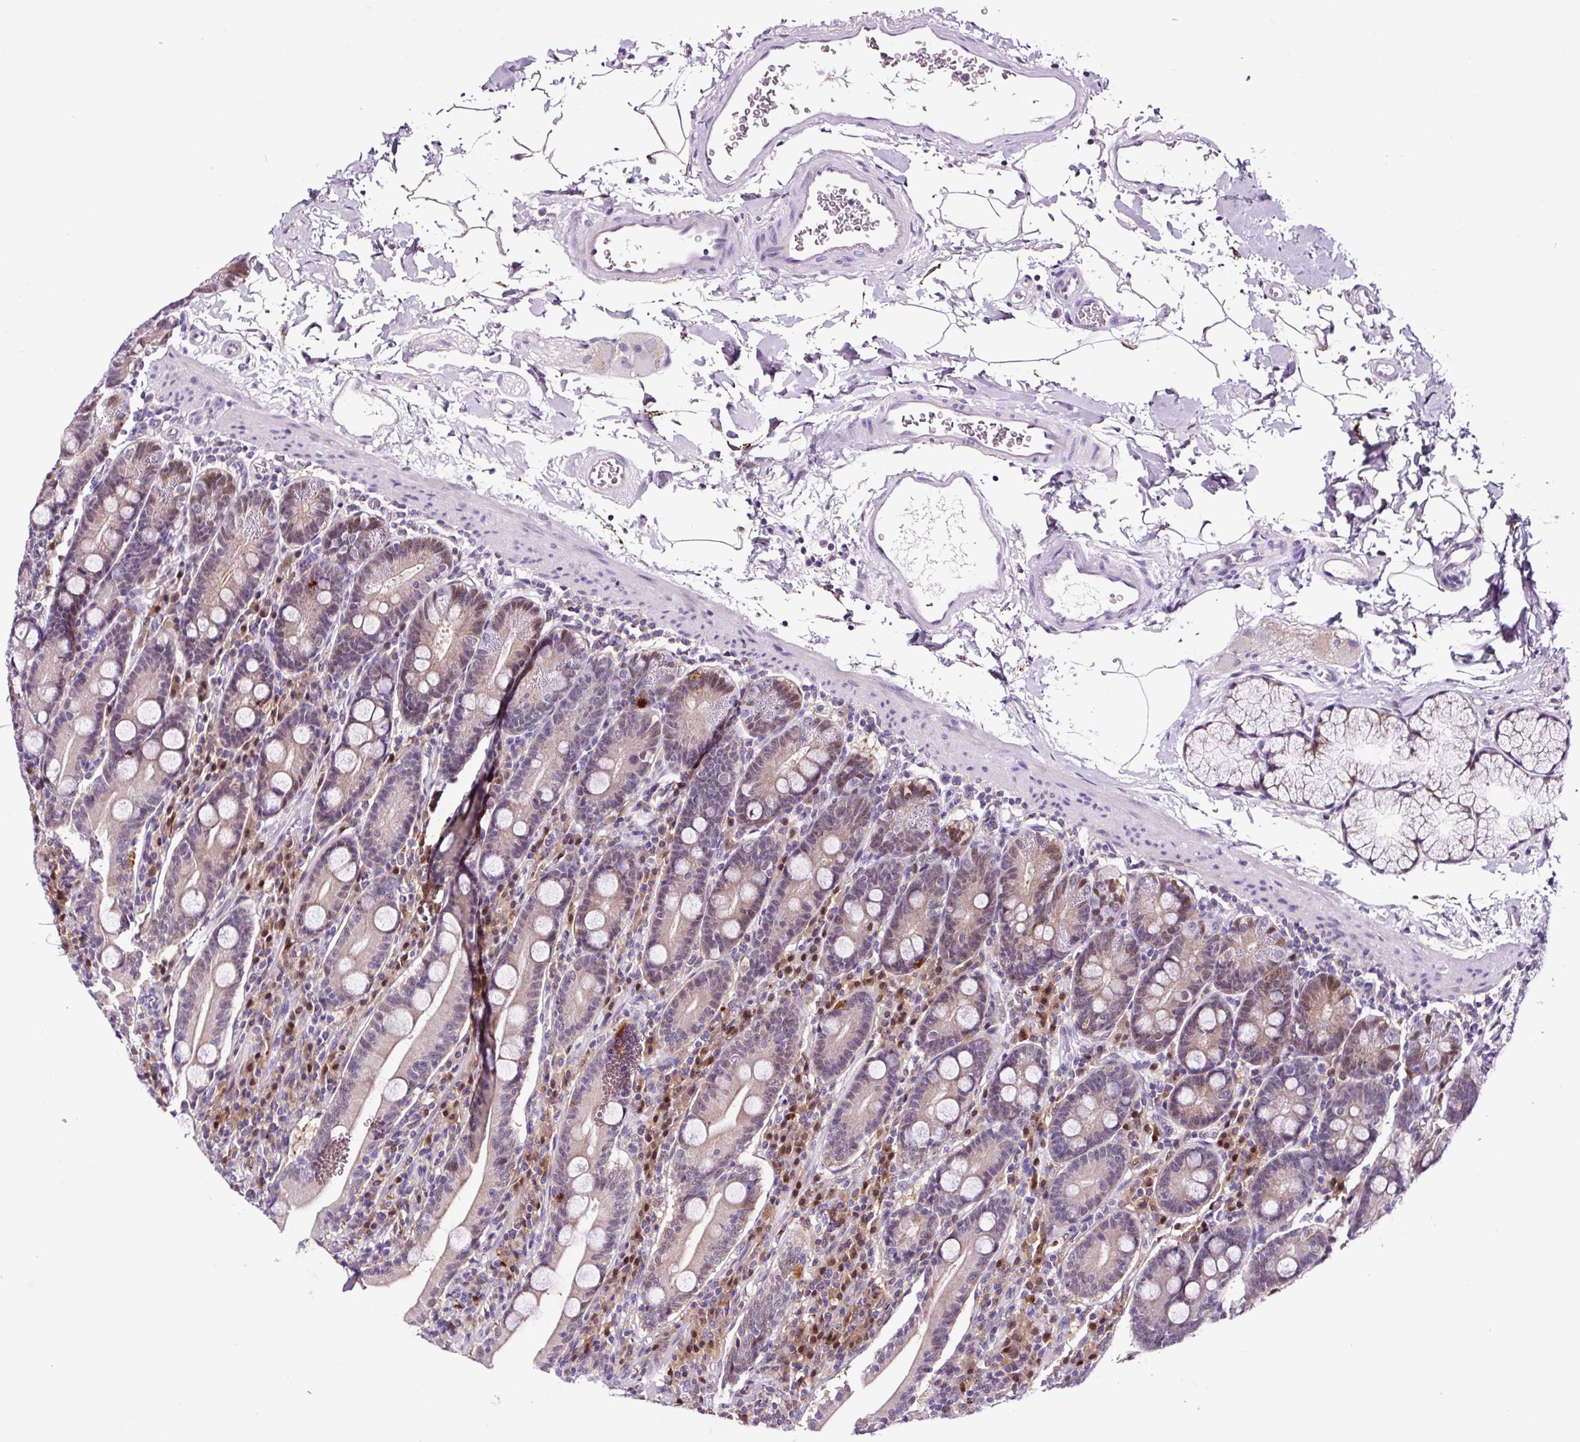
{"staining": {"intensity": "weak", "quantity": "<25%", "location": "cytoplasmic/membranous,nuclear"}, "tissue": "duodenum", "cell_type": "Glandular cells", "image_type": "normal", "snomed": [{"axis": "morphology", "description": "Normal tissue, NOS"}, {"axis": "topography", "description": "Duodenum"}], "caption": "Immunohistochemistry (IHC) image of benign duodenum: human duodenum stained with DAB reveals no significant protein expression in glandular cells.", "gene": "TAFA3", "patient": {"sex": "male", "age": 35}}